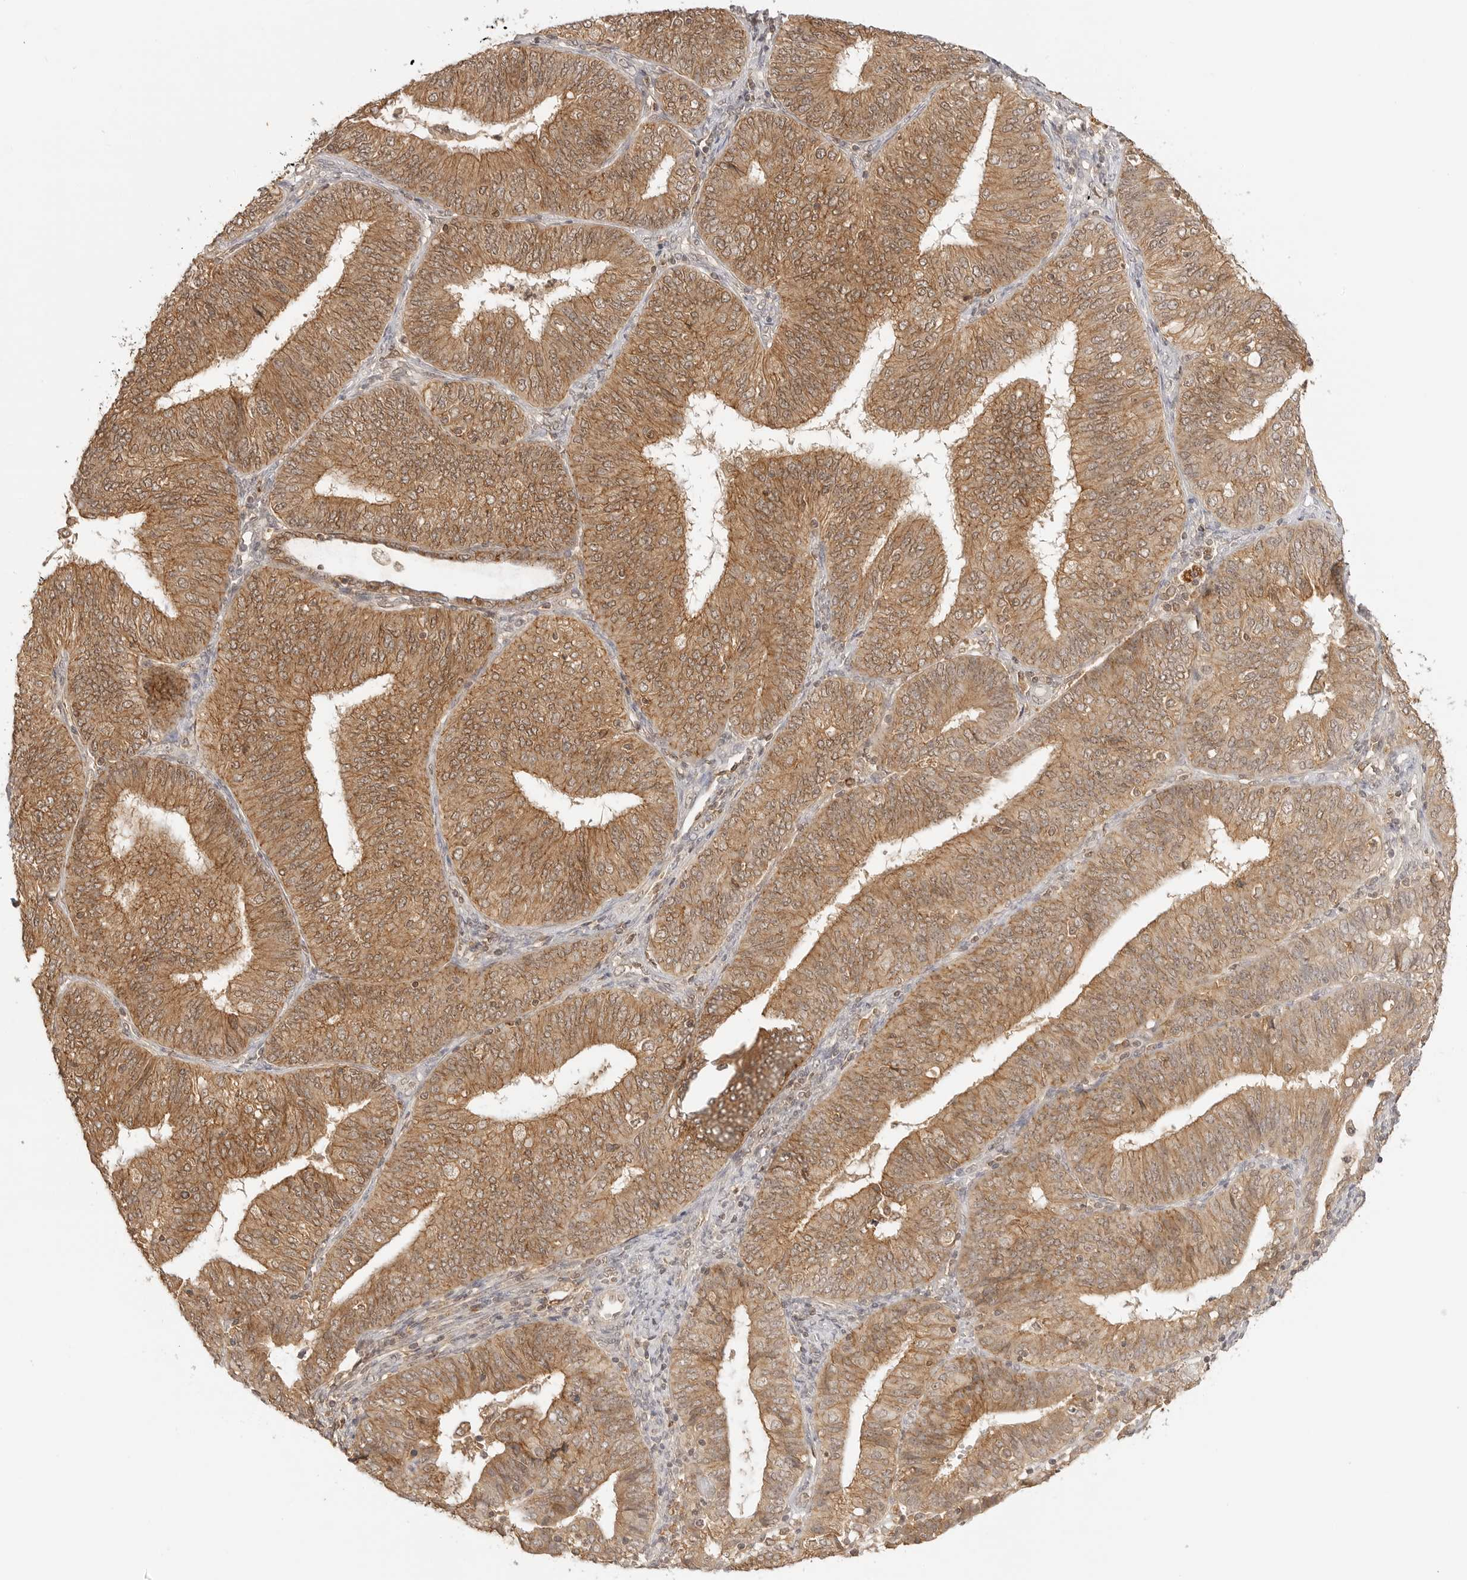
{"staining": {"intensity": "moderate", "quantity": ">75%", "location": "cytoplasmic/membranous"}, "tissue": "endometrial cancer", "cell_type": "Tumor cells", "image_type": "cancer", "snomed": [{"axis": "morphology", "description": "Adenocarcinoma, NOS"}, {"axis": "topography", "description": "Endometrium"}], "caption": "DAB (3,3'-diaminobenzidine) immunohistochemical staining of human adenocarcinoma (endometrial) displays moderate cytoplasmic/membranous protein expression in approximately >75% of tumor cells.", "gene": "EPHA1", "patient": {"sex": "female", "age": 58}}